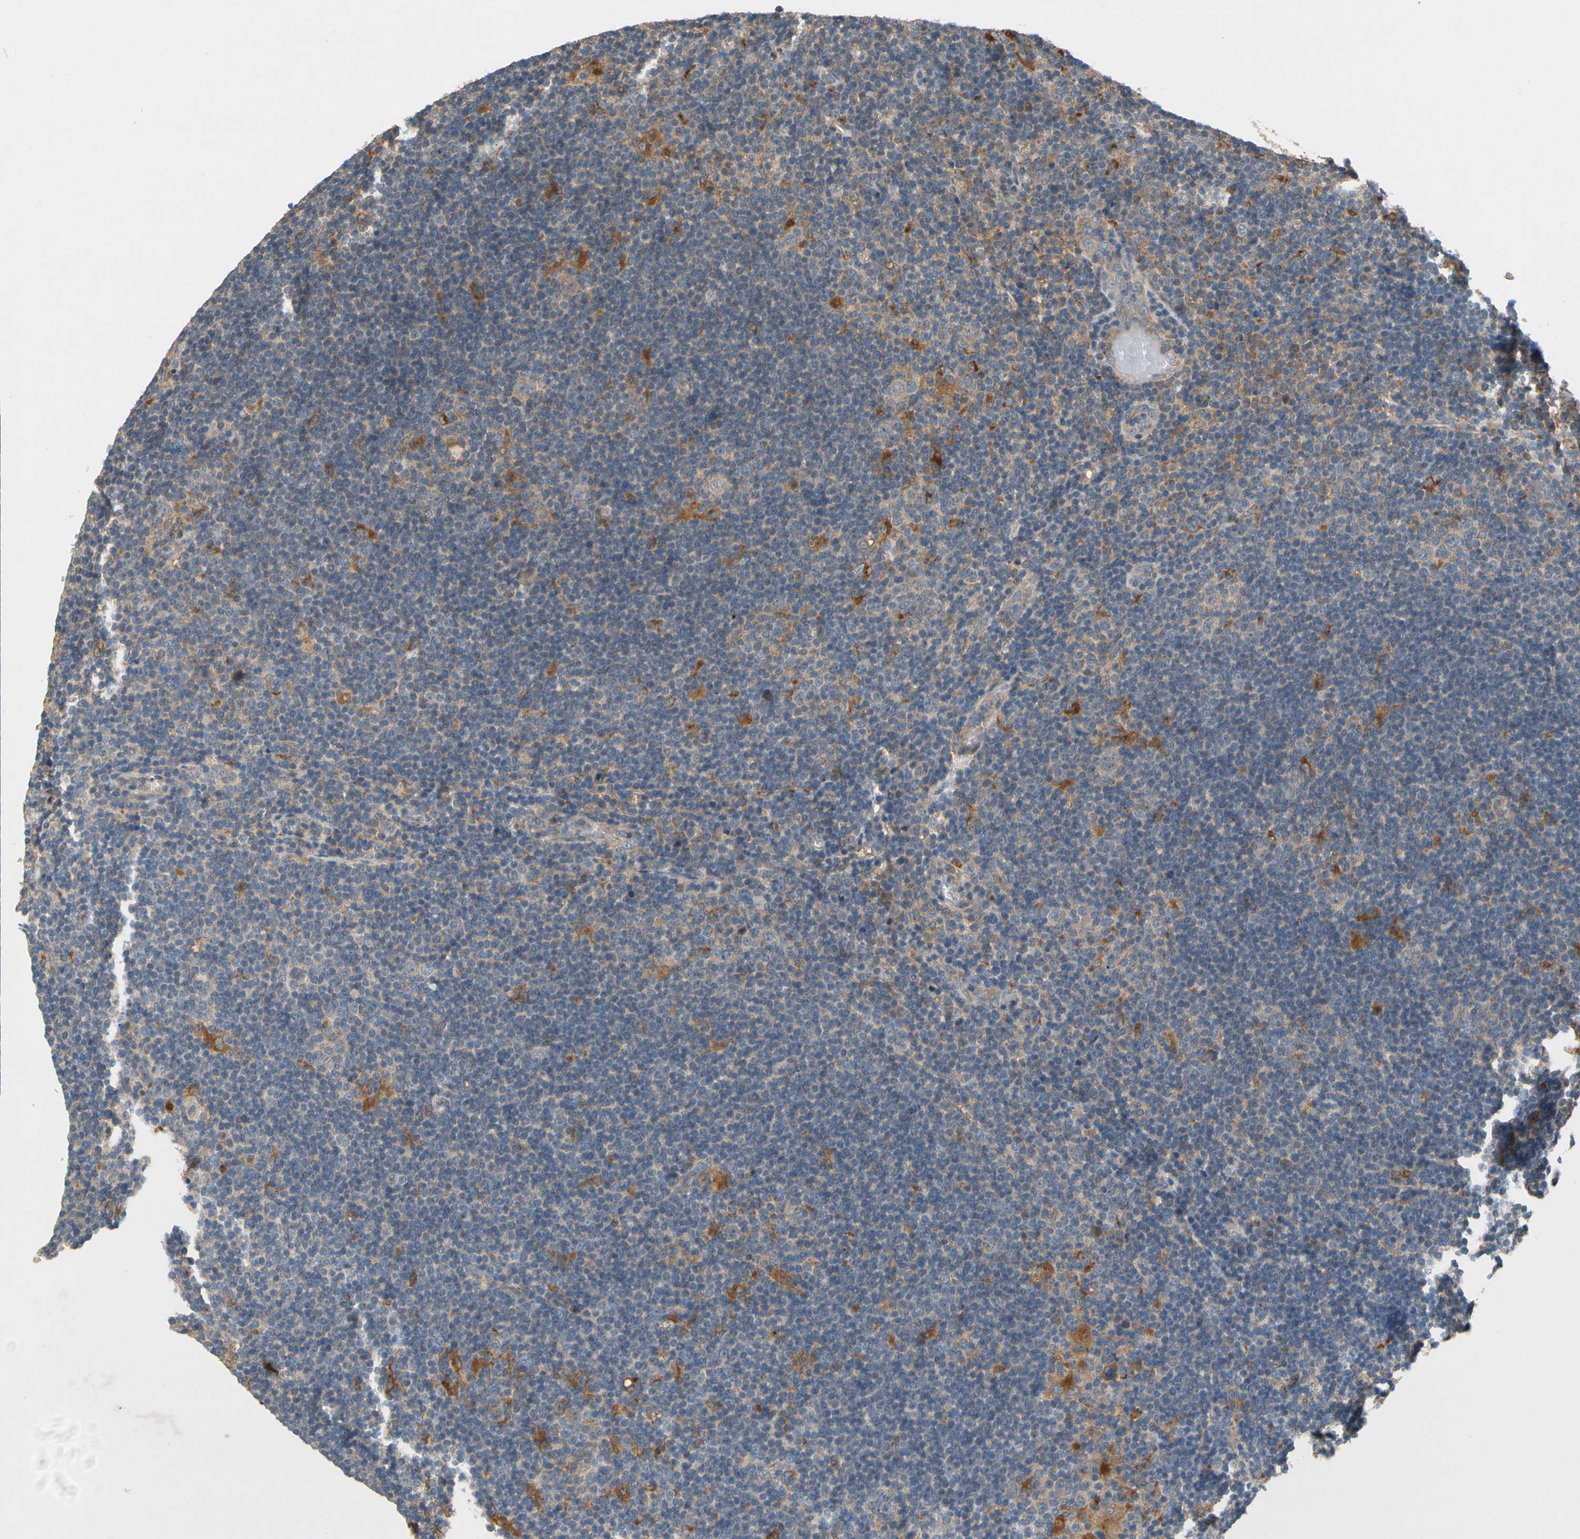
{"staining": {"intensity": "moderate", "quantity": "<25%", "location": "cytoplasmic/membranous"}, "tissue": "lymphoma", "cell_type": "Tumor cells", "image_type": "cancer", "snomed": [{"axis": "morphology", "description": "Hodgkin's disease, NOS"}, {"axis": "topography", "description": "Lymph node"}], "caption": "DAB (3,3'-diaminobenzidine) immunohistochemical staining of lymphoma displays moderate cytoplasmic/membranous protein positivity in approximately <25% of tumor cells.", "gene": "USP46", "patient": {"sex": "female", "age": 57}}